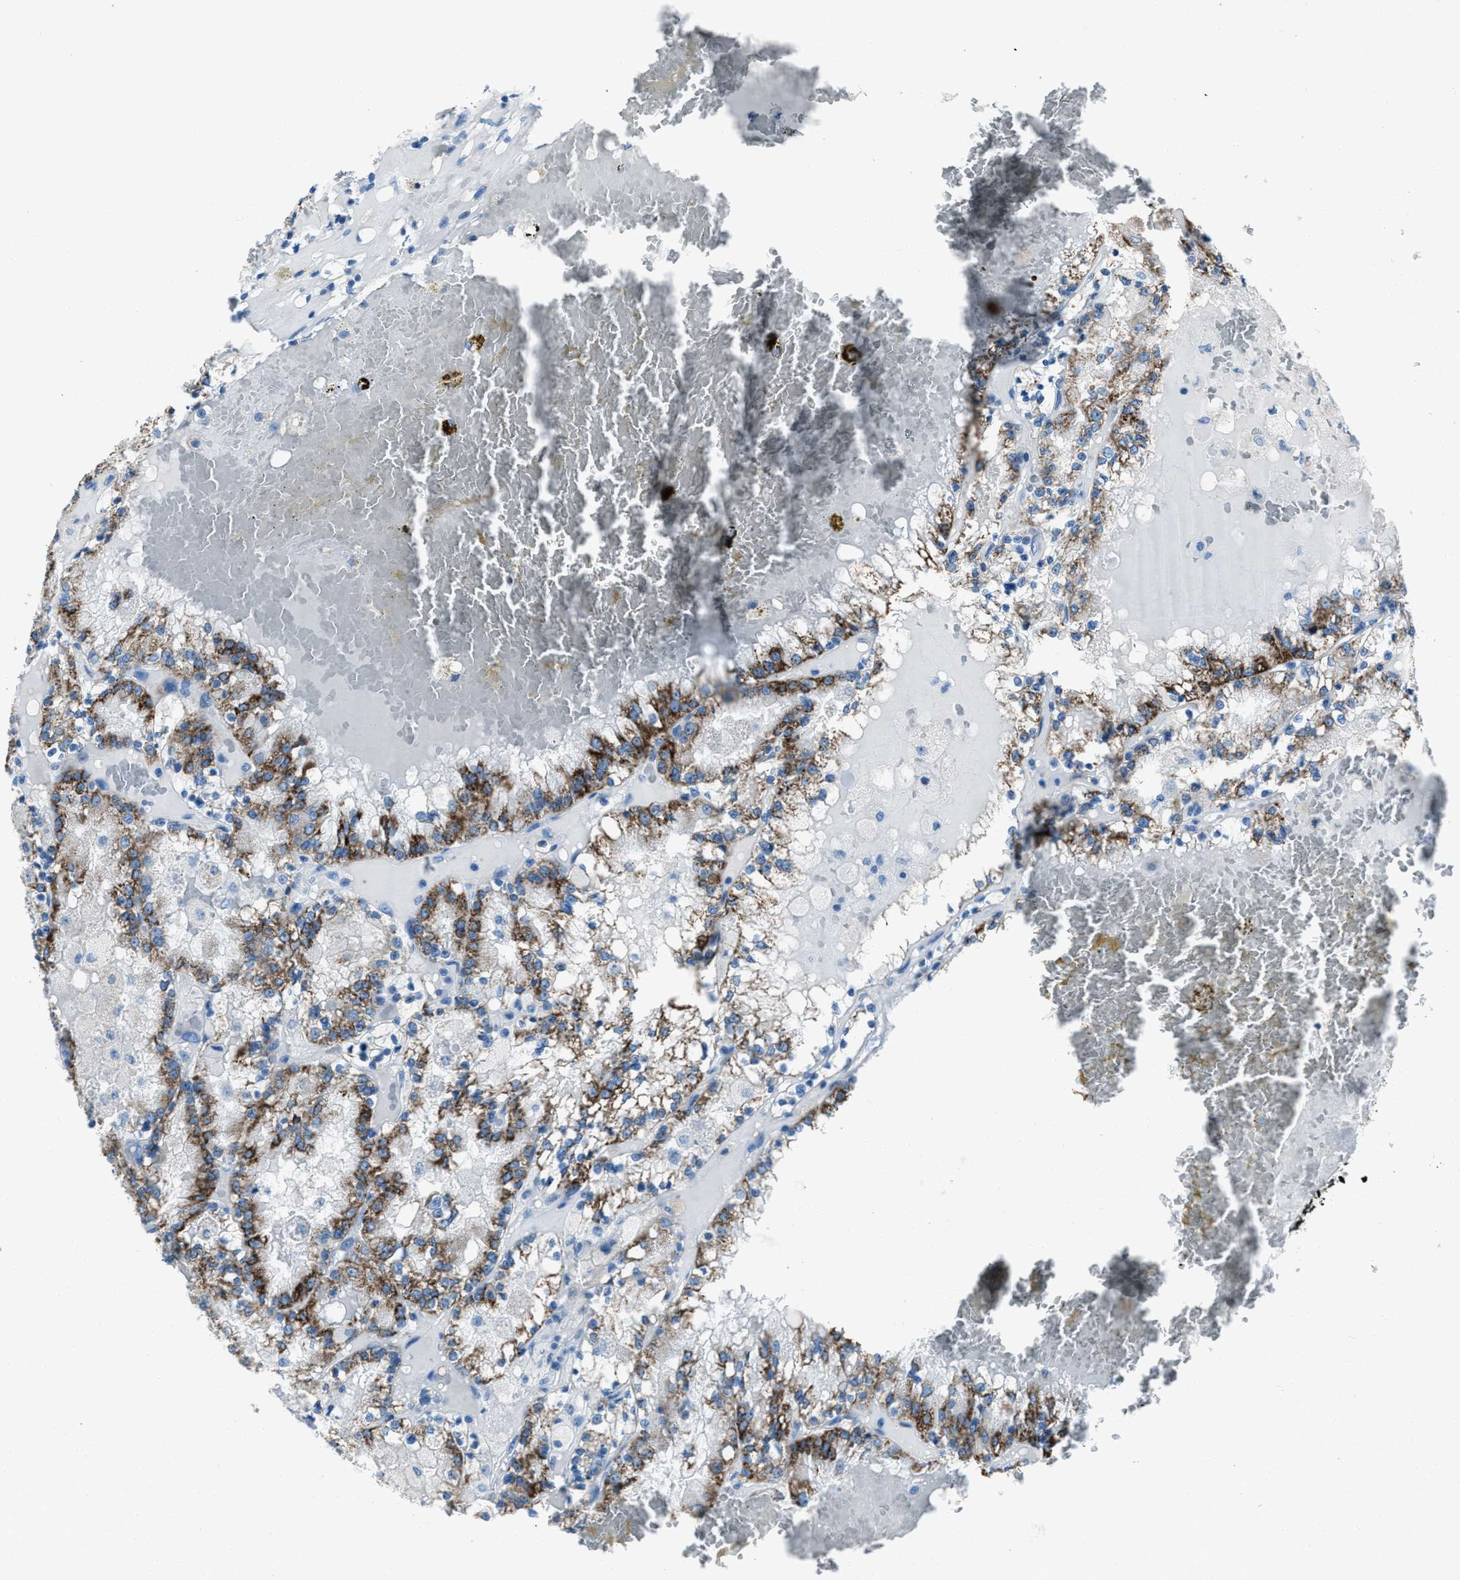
{"staining": {"intensity": "moderate", "quantity": ">75%", "location": "cytoplasmic/membranous"}, "tissue": "renal cancer", "cell_type": "Tumor cells", "image_type": "cancer", "snomed": [{"axis": "morphology", "description": "Adenocarcinoma, NOS"}, {"axis": "topography", "description": "Kidney"}], "caption": "Immunohistochemical staining of renal cancer exhibits moderate cytoplasmic/membranous protein staining in about >75% of tumor cells. The staining is performed using DAB (3,3'-diaminobenzidine) brown chromogen to label protein expression. The nuclei are counter-stained blue using hematoxylin.", "gene": "AMACR", "patient": {"sex": "female", "age": 56}}